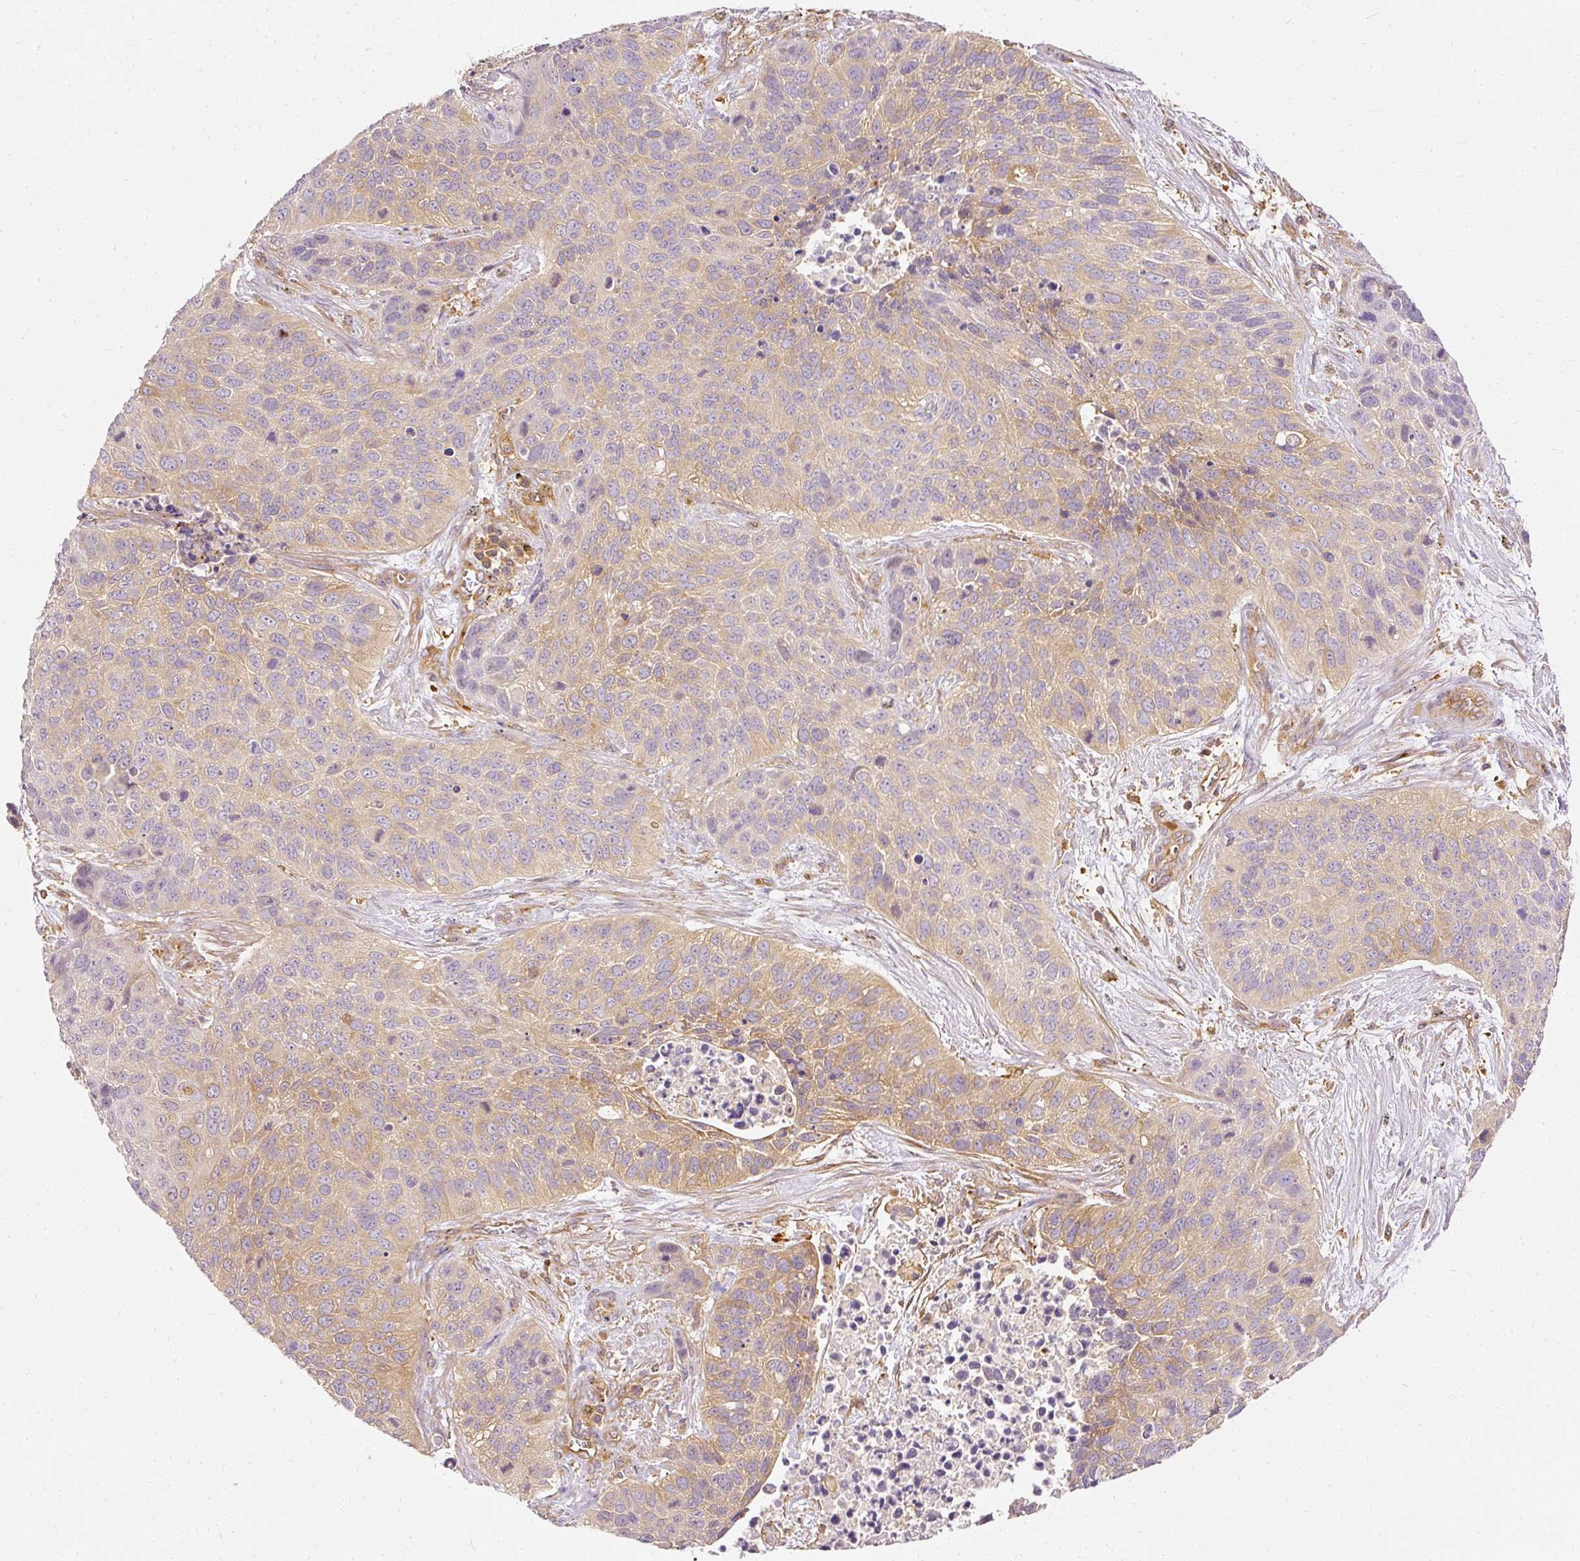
{"staining": {"intensity": "moderate", "quantity": "25%-75%", "location": "cytoplasmic/membranous"}, "tissue": "lung cancer", "cell_type": "Tumor cells", "image_type": "cancer", "snomed": [{"axis": "morphology", "description": "Squamous cell carcinoma, NOS"}, {"axis": "topography", "description": "Lung"}], "caption": "Human lung squamous cell carcinoma stained with a protein marker displays moderate staining in tumor cells.", "gene": "ARMH3", "patient": {"sex": "male", "age": 62}}